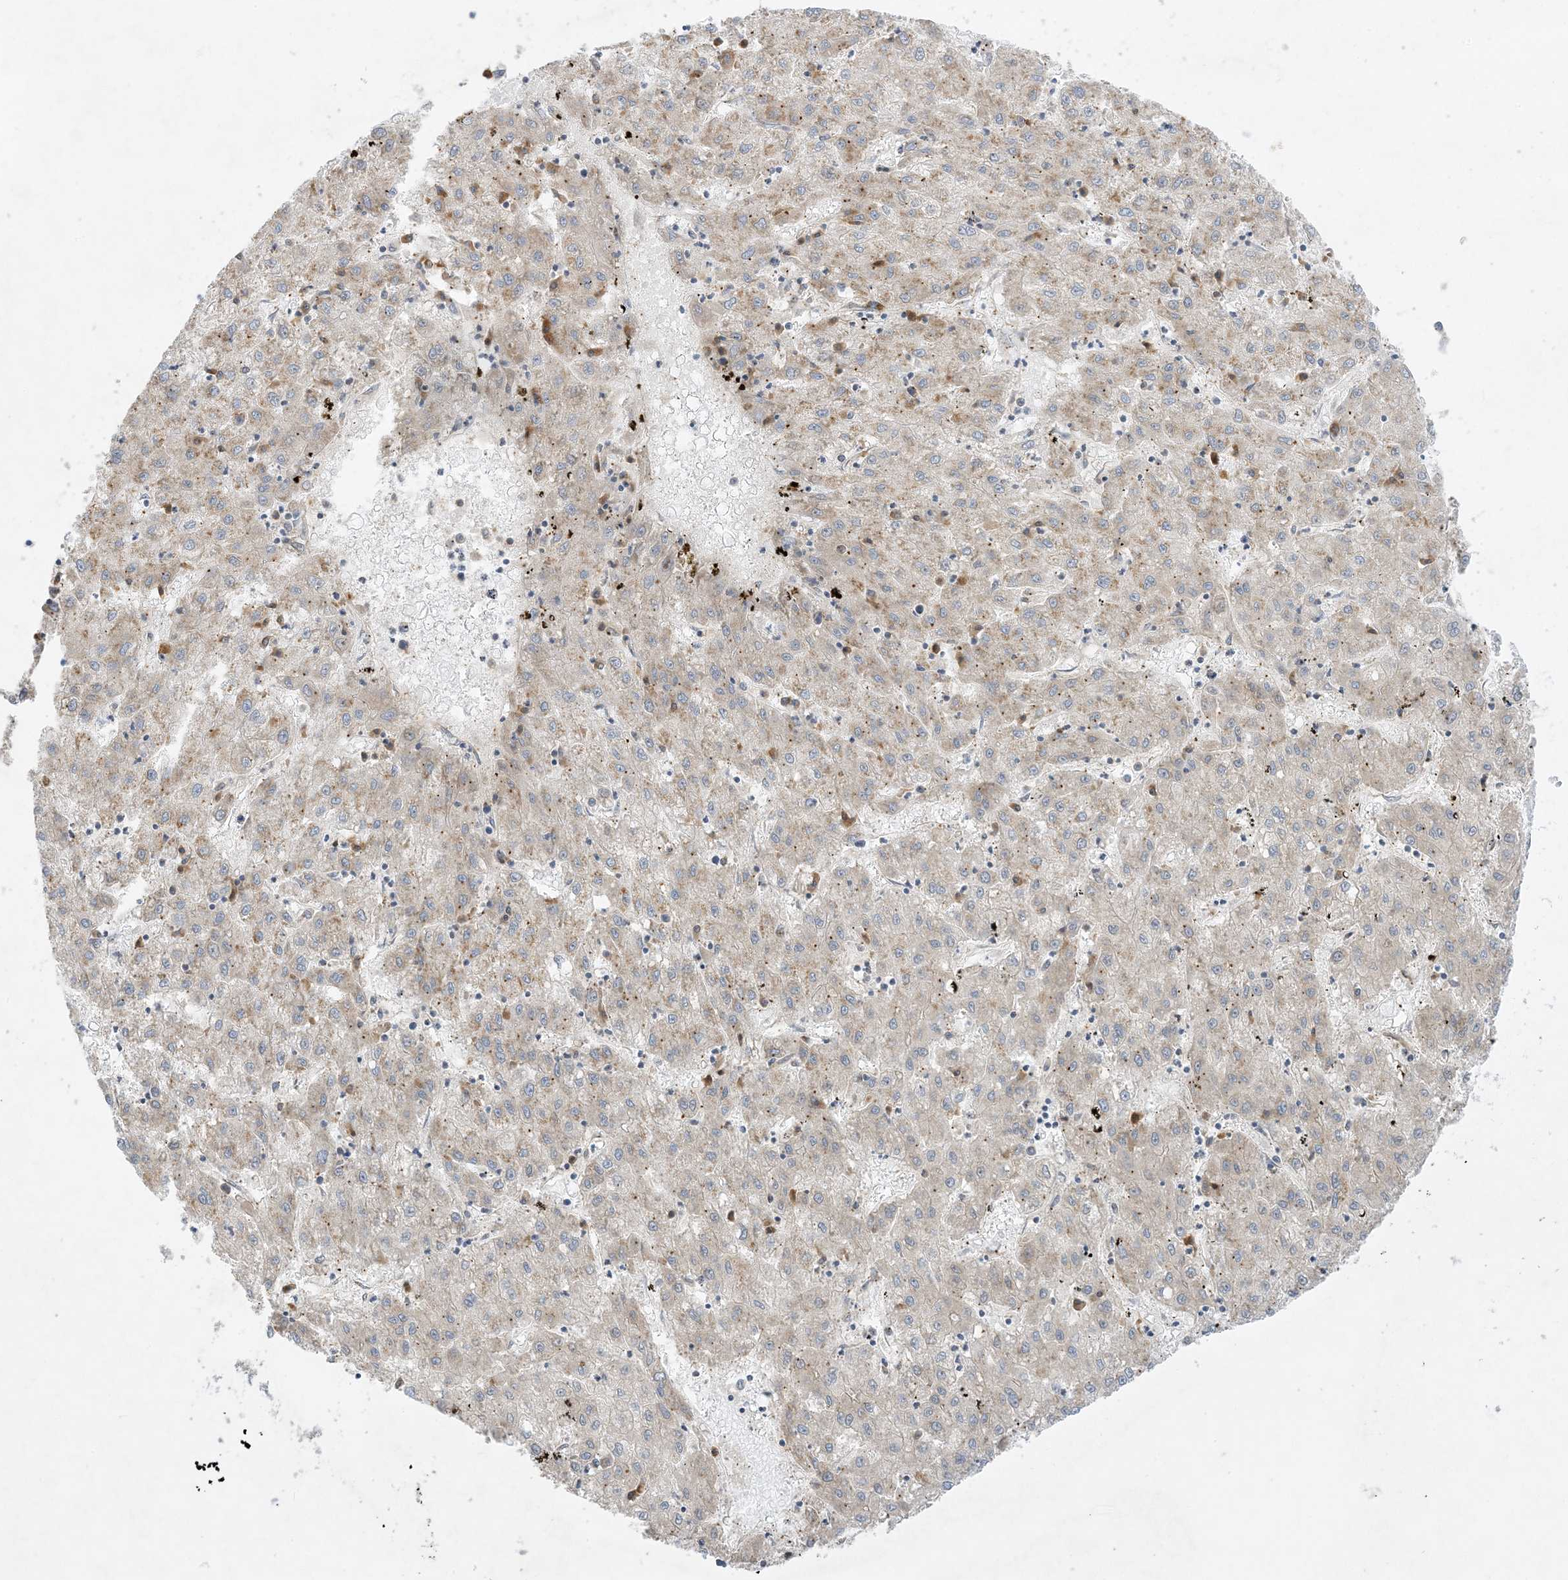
{"staining": {"intensity": "weak", "quantity": "25%-75%", "location": "cytoplasmic/membranous"}, "tissue": "liver cancer", "cell_type": "Tumor cells", "image_type": "cancer", "snomed": [{"axis": "morphology", "description": "Carcinoma, Hepatocellular, NOS"}, {"axis": "topography", "description": "Liver"}], "caption": "Tumor cells exhibit low levels of weak cytoplasmic/membranous positivity in about 25%-75% of cells in liver cancer (hepatocellular carcinoma).", "gene": "RPP40", "patient": {"sex": "male", "age": 72}}